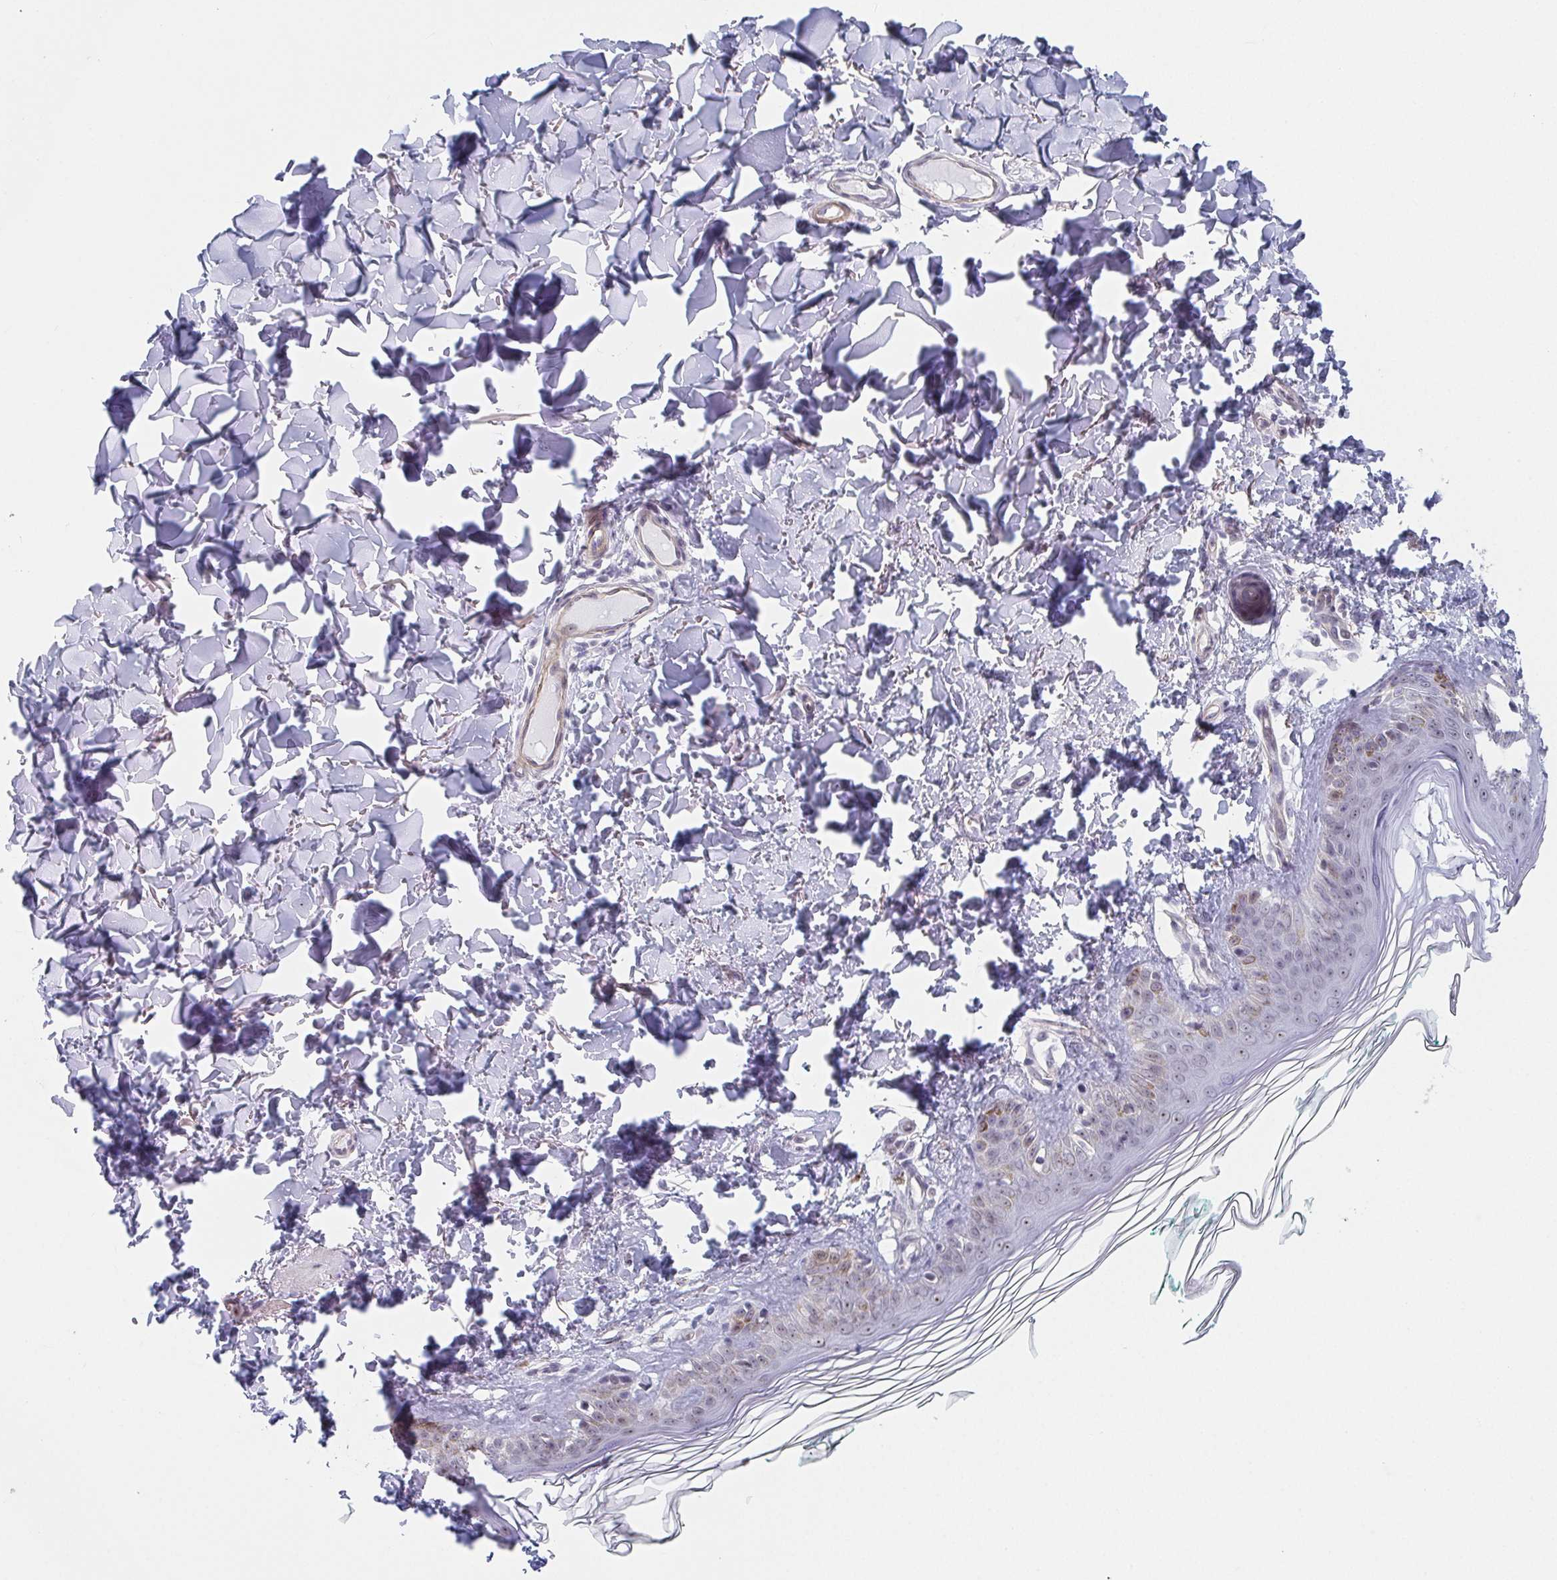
{"staining": {"intensity": "negative", "quantity": "none", "location": "none"}, "tissue": "skin", "cell_type": "Fibroblasts", "image_type": "normal", "snomed": [{"axis": "morphology", "description": "Normal tissue, NOS"}, {"axis": "topography", "description": "Skin"}, {"axis": "topography", "description": "Peripheral nerve tissue"}], "caption": "High power microscopy image of an immunohistochemistry (IHC) photomicrograph of normal skin, revealing no significant positivity in fibroblasts. The staining was performed using DAB (3,3'-diaminobenzidine) to visualize the protein expression in brown, while the nuclei were stained in blue with hematoxylin (Magnification: 20x).", "gene": "EXOSC7", "patient": {"sex": "female", "age": 45}}